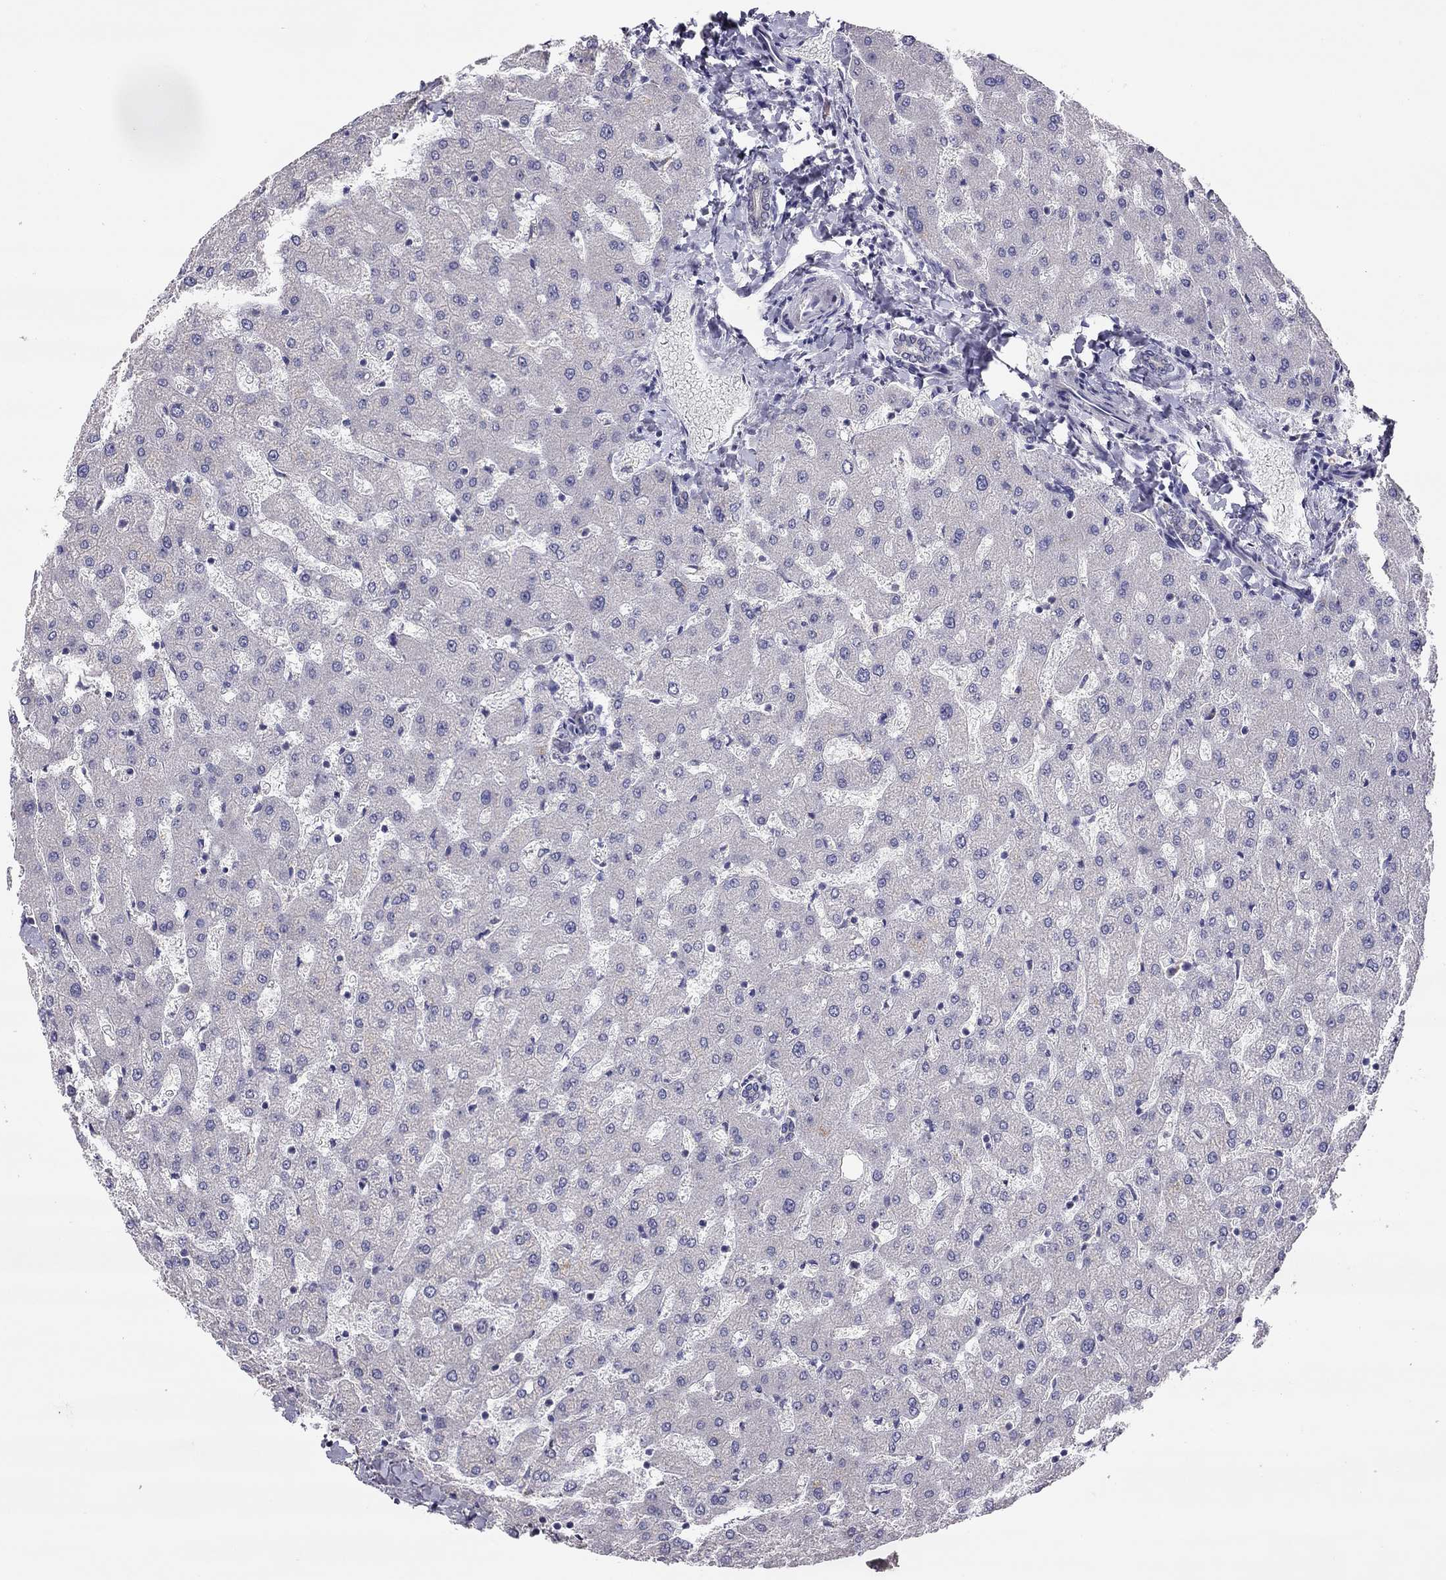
{"staining": {"intensity": "negative", "quantity": "none", "location": "none"}, "tissue": "liver", "cell_type": "Cholangiocytes", "image_type": "normal", "snomed": [{"axis": "morphology", "description": "Normal tissue, NOS"}, {"axis": "topography", "description": "Liver"}], "caption": "IHC photomicrograph of benign liver: liver stained with DAB (3,3'-diaminobenzidine) demonstrates no significant protein positivity in cholangiocytes.", "gene": "LRIT3", "patient": {"sex": "female", "age": 50}}